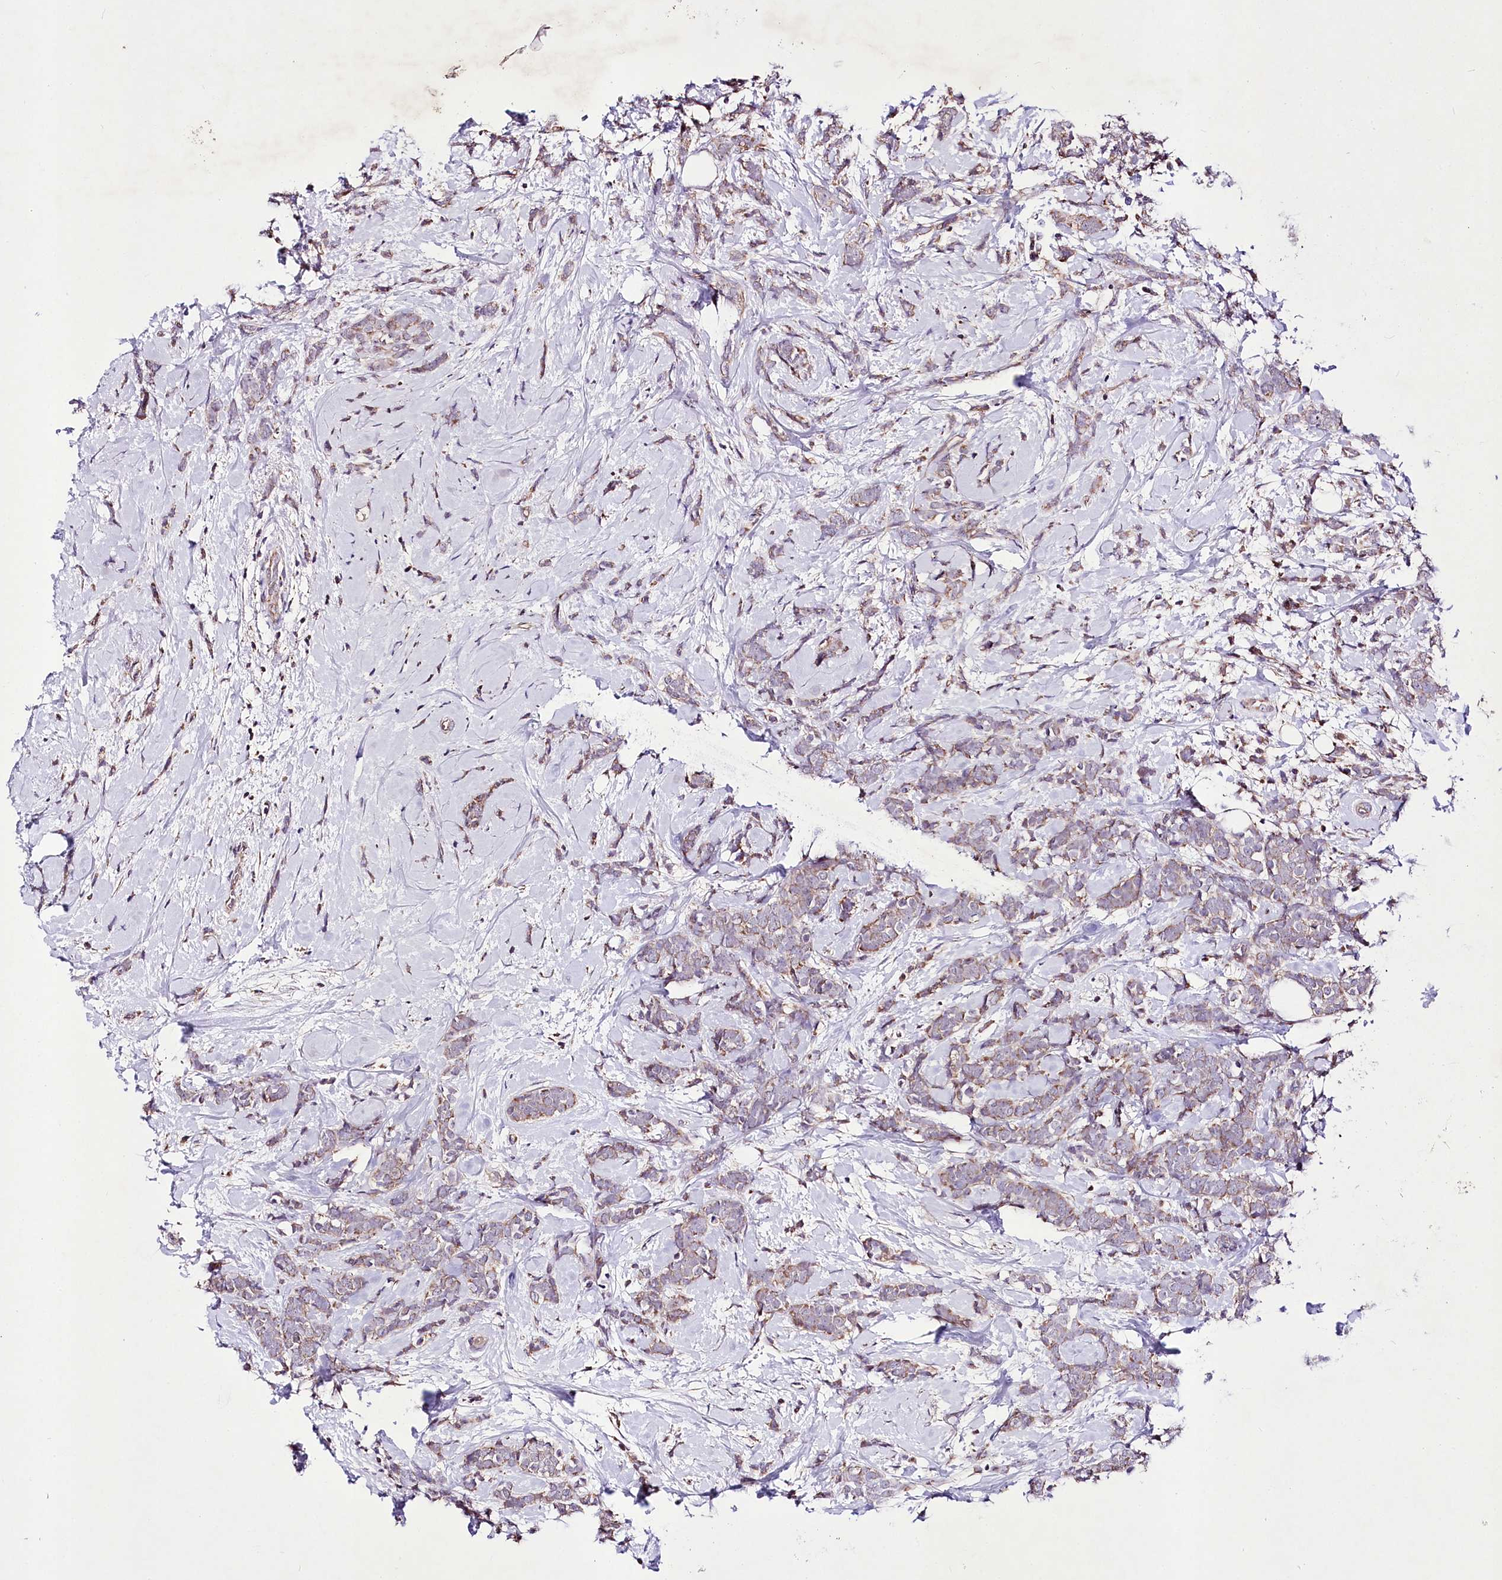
{"staining": {"intensity": "weak", "quantity": ">75%", "location": "cytoplasmic/membranous"}, "tissue": "breast cancer", "cell_type": "Tumor cells", "image_type": "cancer", "snomed": [{"axis": "morphology", "description": "Lobular carcinoma"}, {"axis": "topography", "description": "Breast"}], "caption": "This photomicrograph shows IHC staining of breast lobular carcinoma, with low weak cytoplasmic/membranous expression in about >75% of tumor cells.", "gene": "ATE1", "patient": {"sex": "female", "age": 58}}